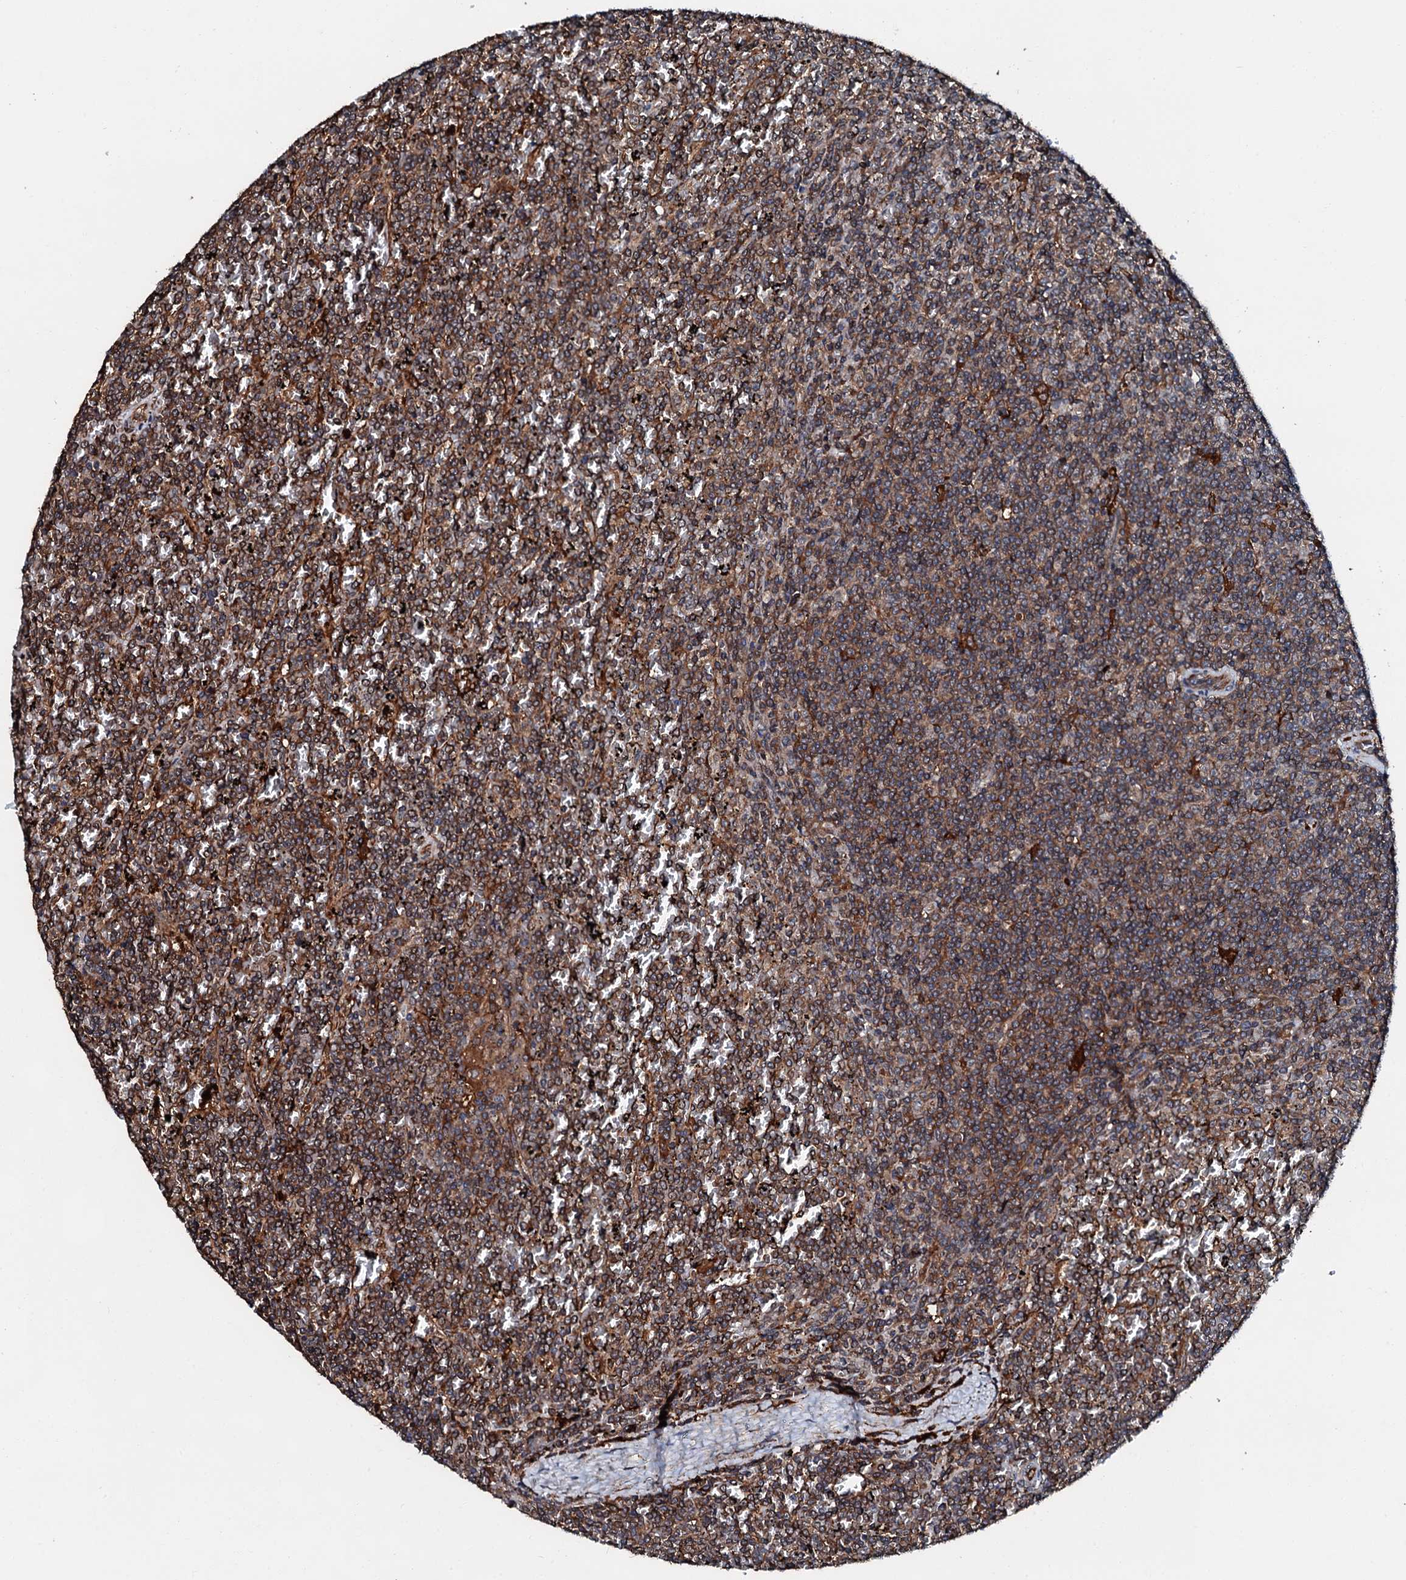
{"staining": {"intensity": "moderate", "quantity": ">75%", "location": "cytoplasmic/membranous"}, "tissue": "lymphoma", "cell_type": "Tumor cells", "image_type": "cancer", "snomed": [{"axis": "morphology", "description": "Malignant lymphoma, non-Hodgkin's type, Low grade"}, {"axis": "topography", "description": "Spleen"}], "caption": "Immunohistochemistry (DAB) staining of human lymphoma displays moderate cytoplasmic/membranous protein expression in approximately >75% of tumor cells.", "gene": "FGD4", "patient": {"sex": "female", "age": 19}}